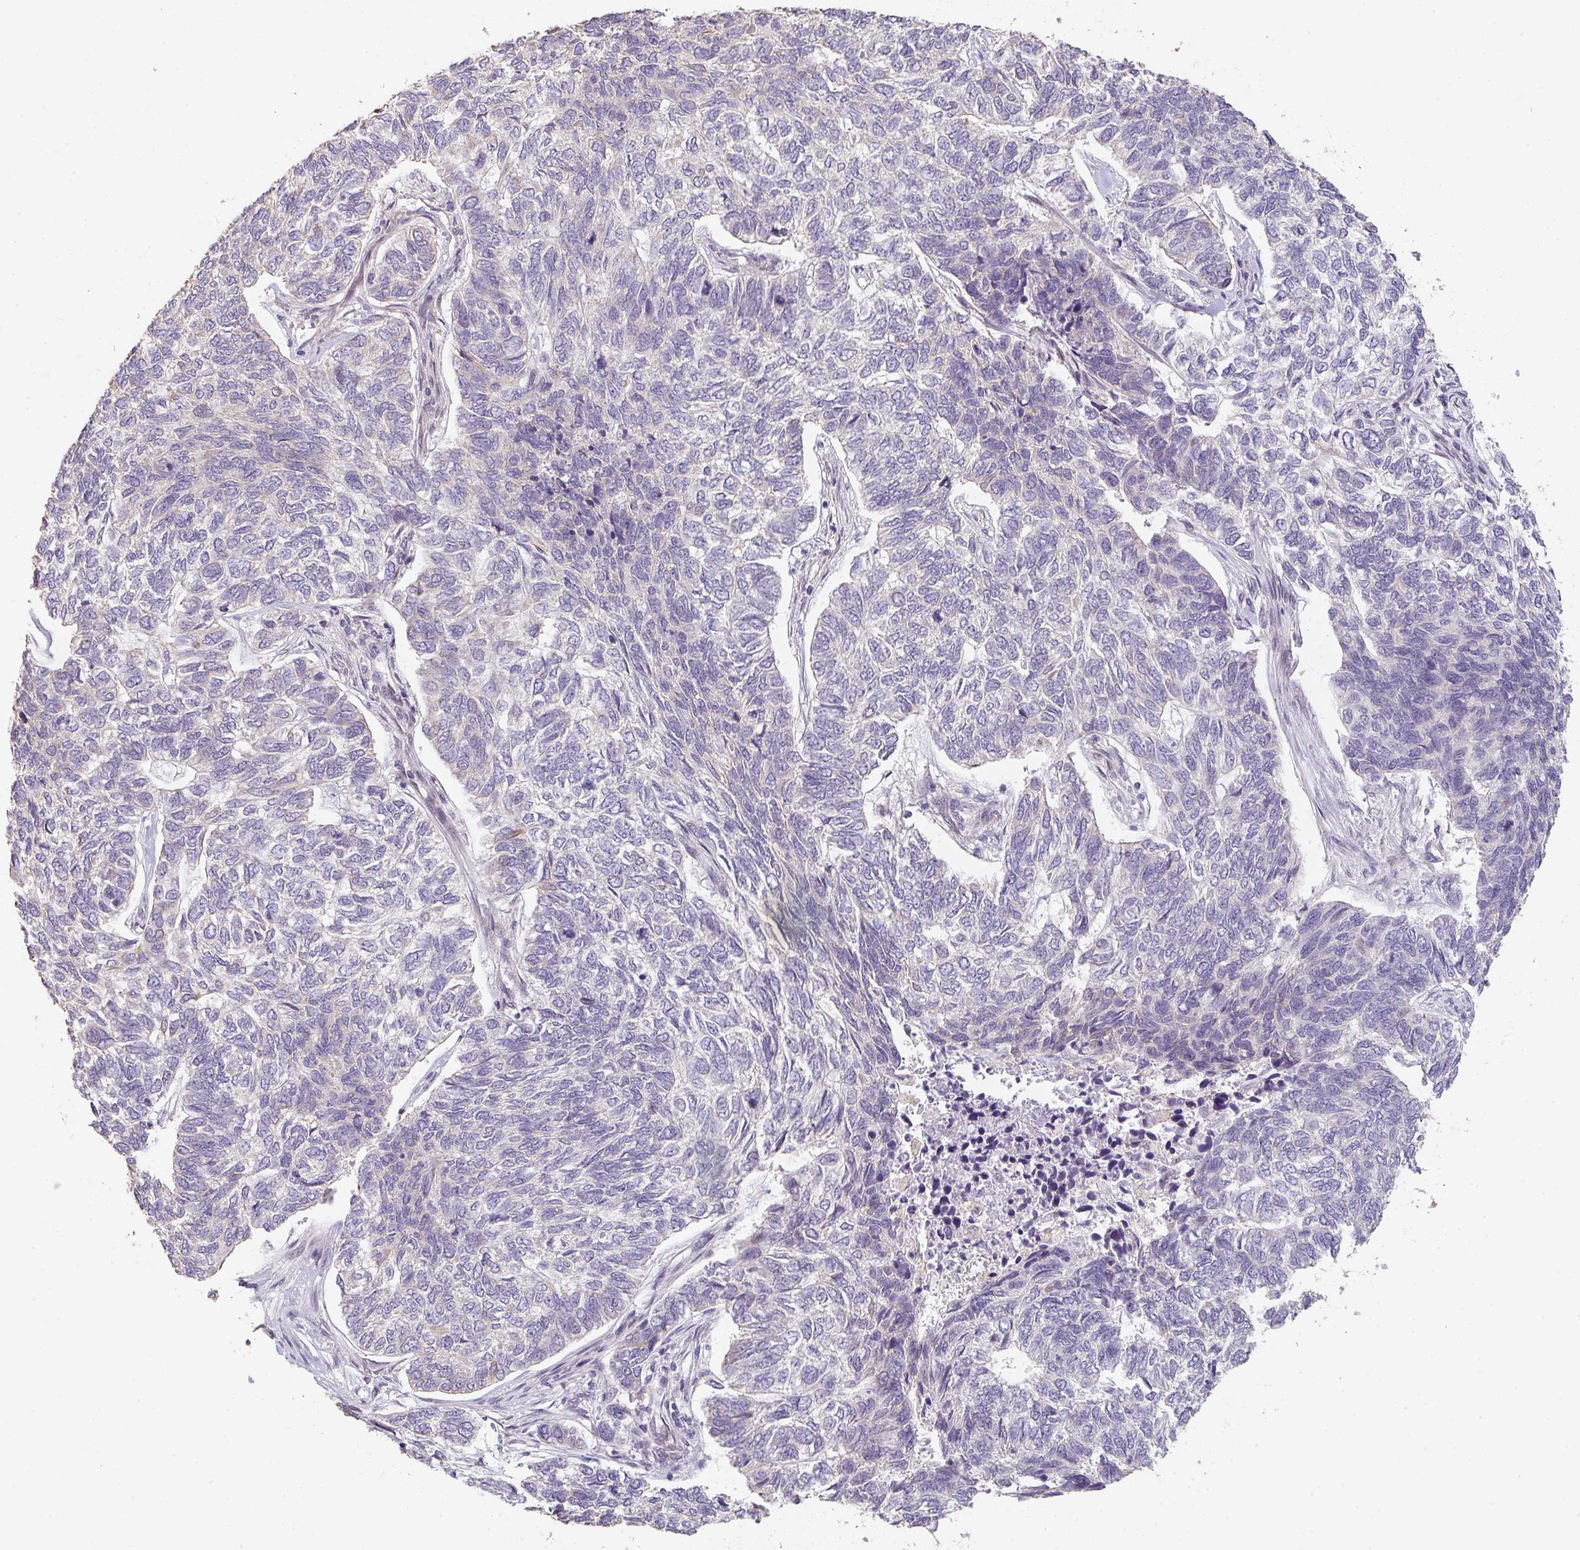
{"staining": {"intensity": "negative", "quantity": "none", "location": "none"}, "tissue": "skin cancer", "cell_type": "Tumor cells", "image_type": "cancer", "snomed": [{"axis": "morphology", "description": "Basal cell carcinoma"}, {"axis": "topography", "description": "Skin"}], "caption": "Basal cell carcinoma (skin) was stained to show a protein in brown. There is no significant staining in tumor cells. The staining is performed using DAB brown chromogen with nuclei counter-stained in using hematoxylin.", "gene": "TNFRSF10A", "patient": {"sex": "female", "age": 65}}